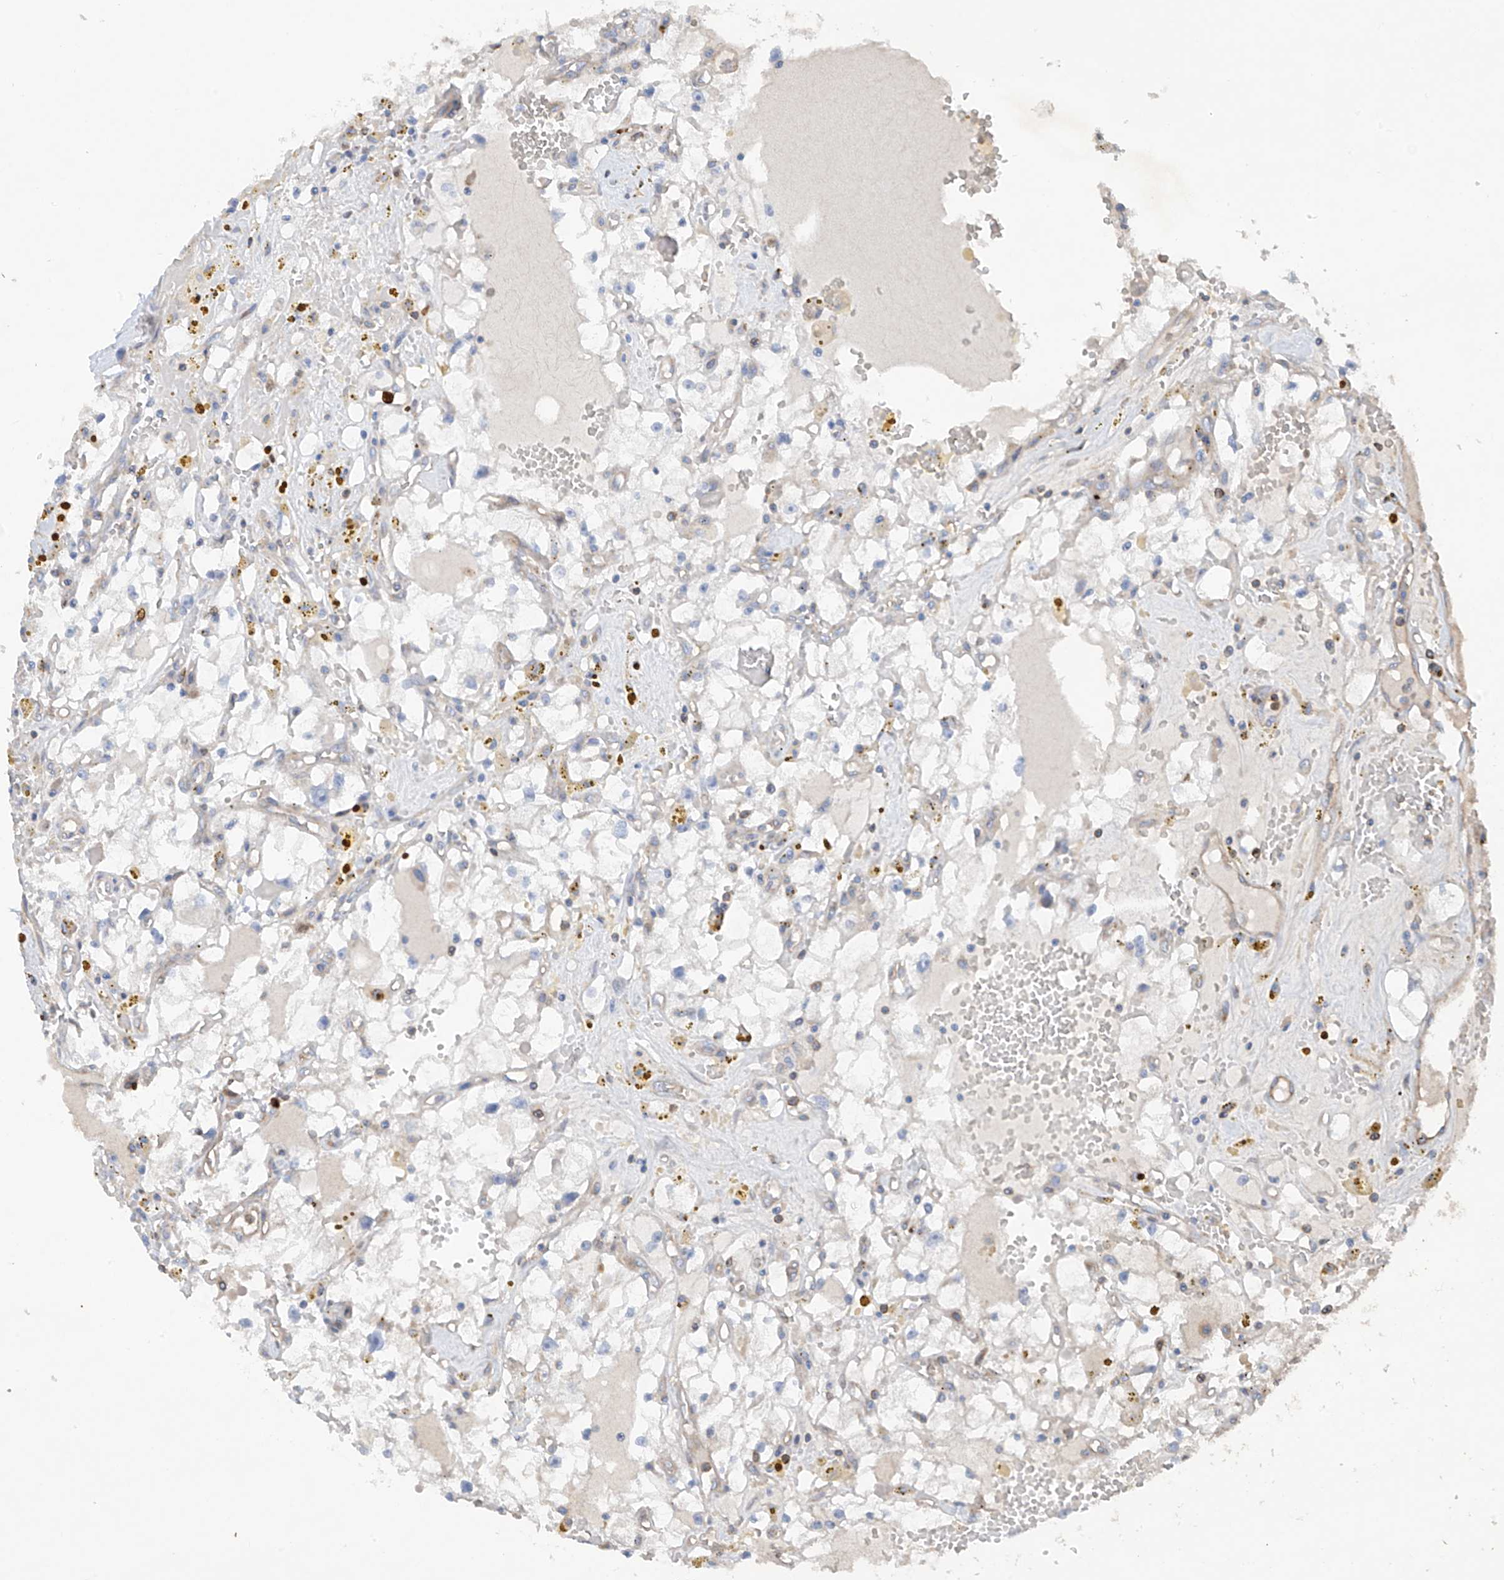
{"staining": {"intensity": "negative", "quantity": "none", "location": "none"}, "tissue": "renal cancer", "cell_type": "Tumor cells", "image_type": "cancer", "snomed": [{"axis": "morphology", "description": "Adenocarcinoma, NOS"}, {"axis": "topography", "description": "Kidney"}], "caption": "Human renal adenocarcinoma stained for a protein using immunohistochemistry demonstrates no positivity in tumor cells.", "gene": "PHACTR2", "patient": {"sex": "male", "age": 56}}